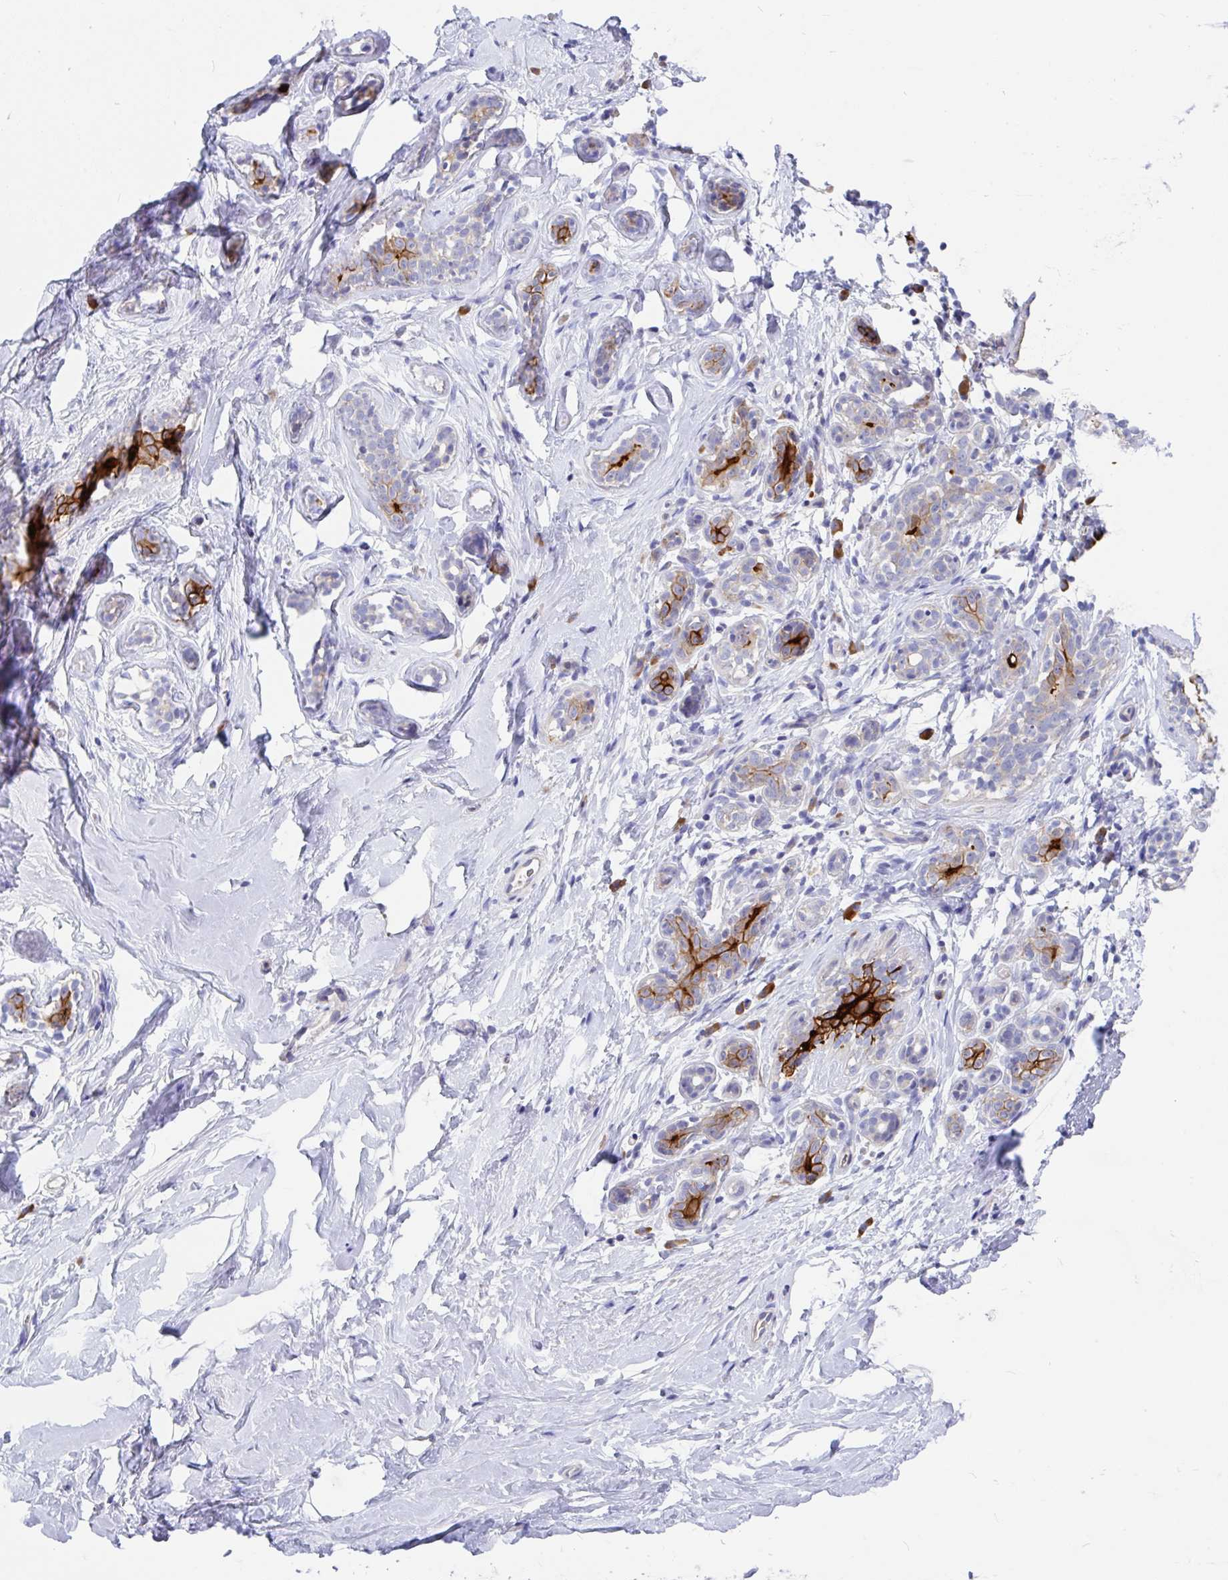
{"staining": {"intensity": "negative", "quantity": "none", "location": "none"}, "tissue": "breast", "cell_type": "Adipocytes", "image_type": "normal", "snomed": [{"axis": "morphology", "description": "Normal tissue, NOS"}, {"axis": "topography", "description": "Breast"}], "caption": "DAB immunohistochemical staining of benign human breast reveals no significant staining in adipocytes. (DAB immunohistochemistry (IHC) with hematoxylin counter stain).", "gene": "LRRC26", "patient": {"sex": "female", "age": 32}}